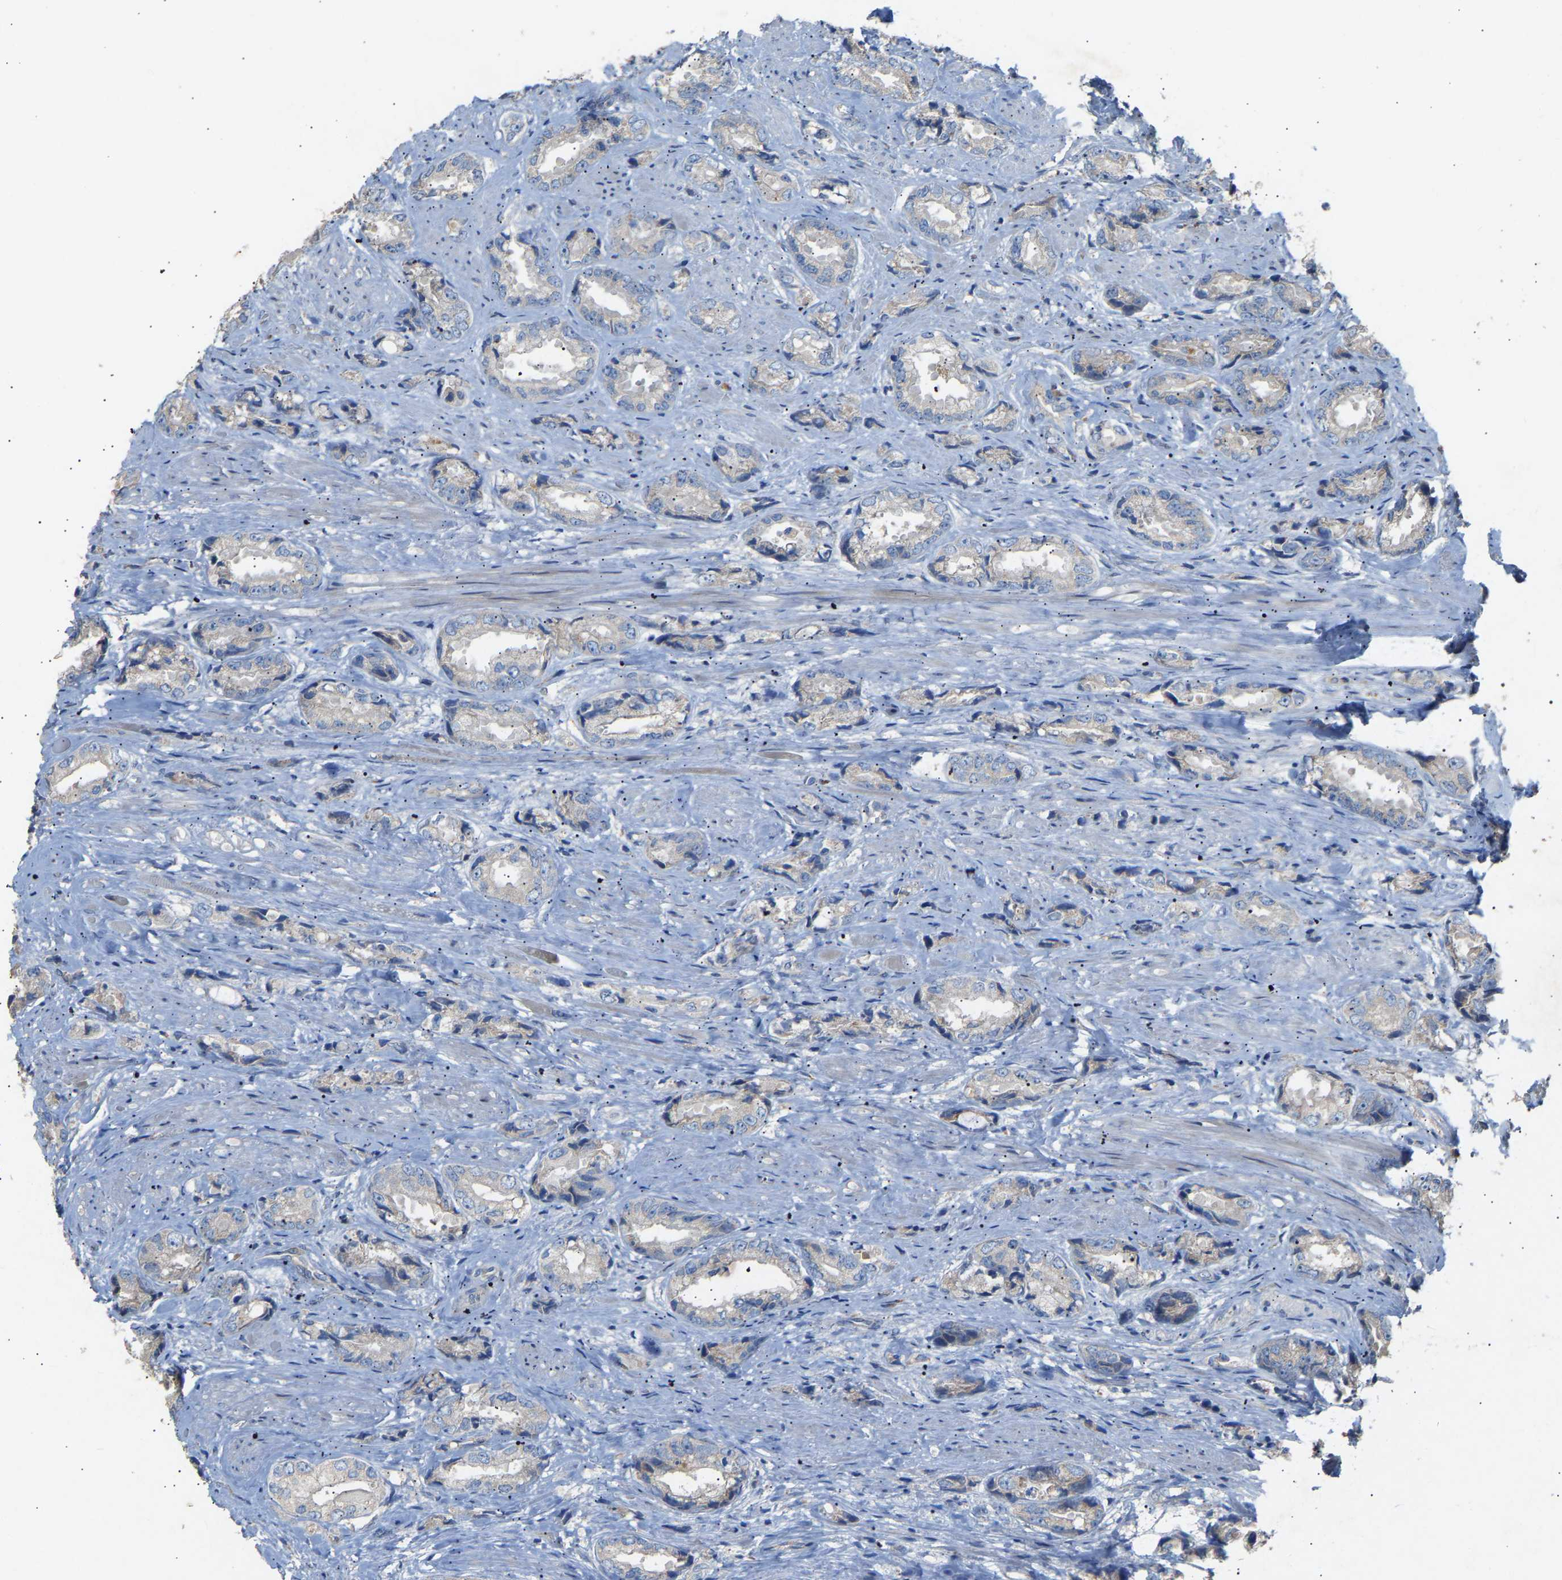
{"staining": {"intensity": "negative", "quantity": "none", "location": "none"}, "tissue": "prostate cancer", "cell_type": "Tumor cells", "image_type": "cancer", "snomed": [{"axis": "morphology", "description": "Adenocarcinoma, High grade"}, {"axis": "topography", "description": "Prostate"}], "caption": "Protein analysis of prostate cancer (high-grade adenocarcinoma) demonstrates no significant staining in tumor cells.", "gene": "RGP1", "patient": {"sex": "male", "age": 61}}